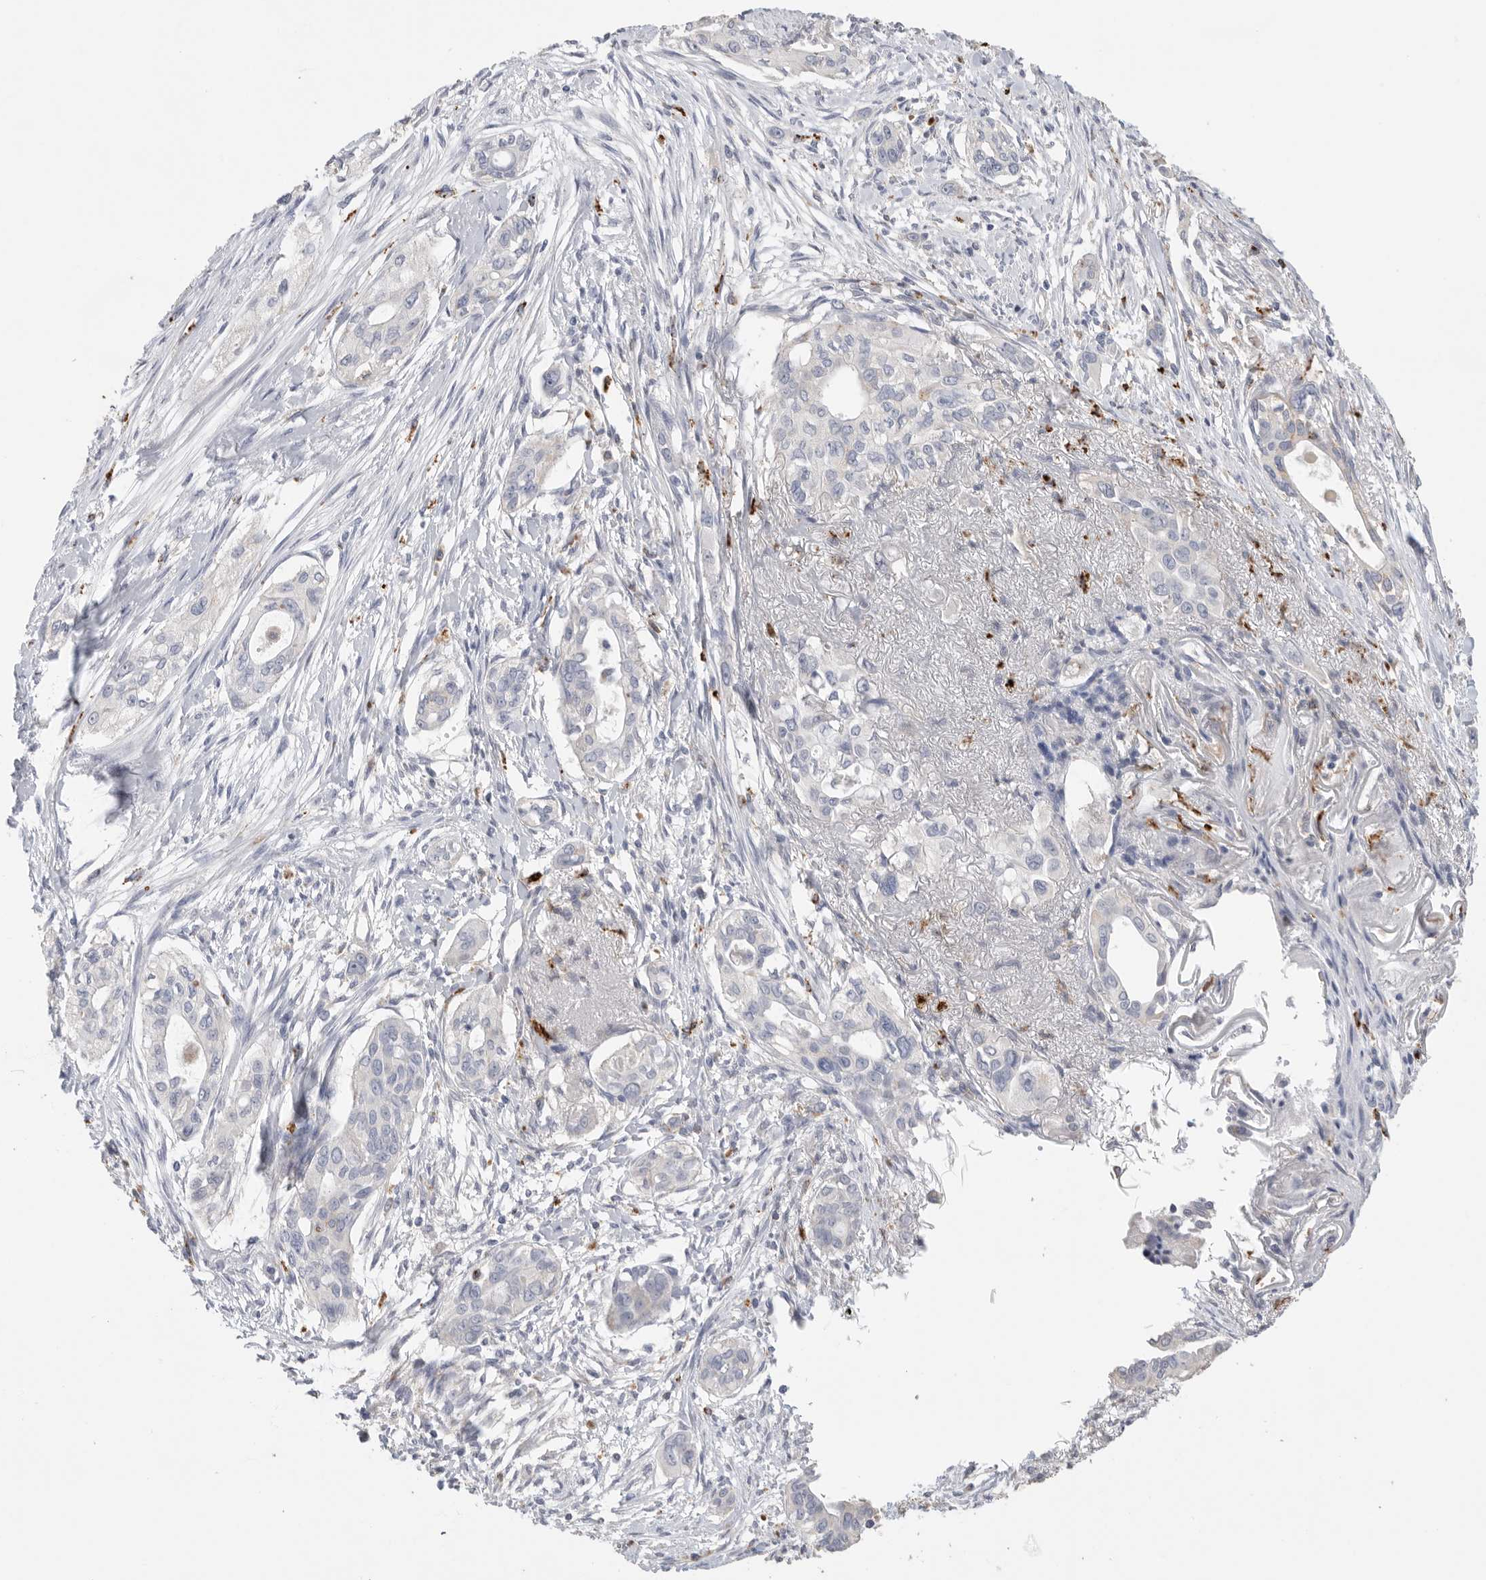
{"staining": {"intensity": "negative", "quantity": "none", "location": "none"}, "tissue": "pancreatic cancer", "cell_type": "Tumor cells", "image_type": "cancer", "snomed": [{"axis": "morphology", "description": "Adenocarcinoma, NOS"}, {"axis": "topography", "description": "Pancreas"}], "caption": "IHC micrograph of human pancreatic cancer (adenocarcinoma) stained for a protein (brown), which demonstrates no staining in tumor cells.", "gene": "GGH", "patient": {"sex": "female", "age": 60}}